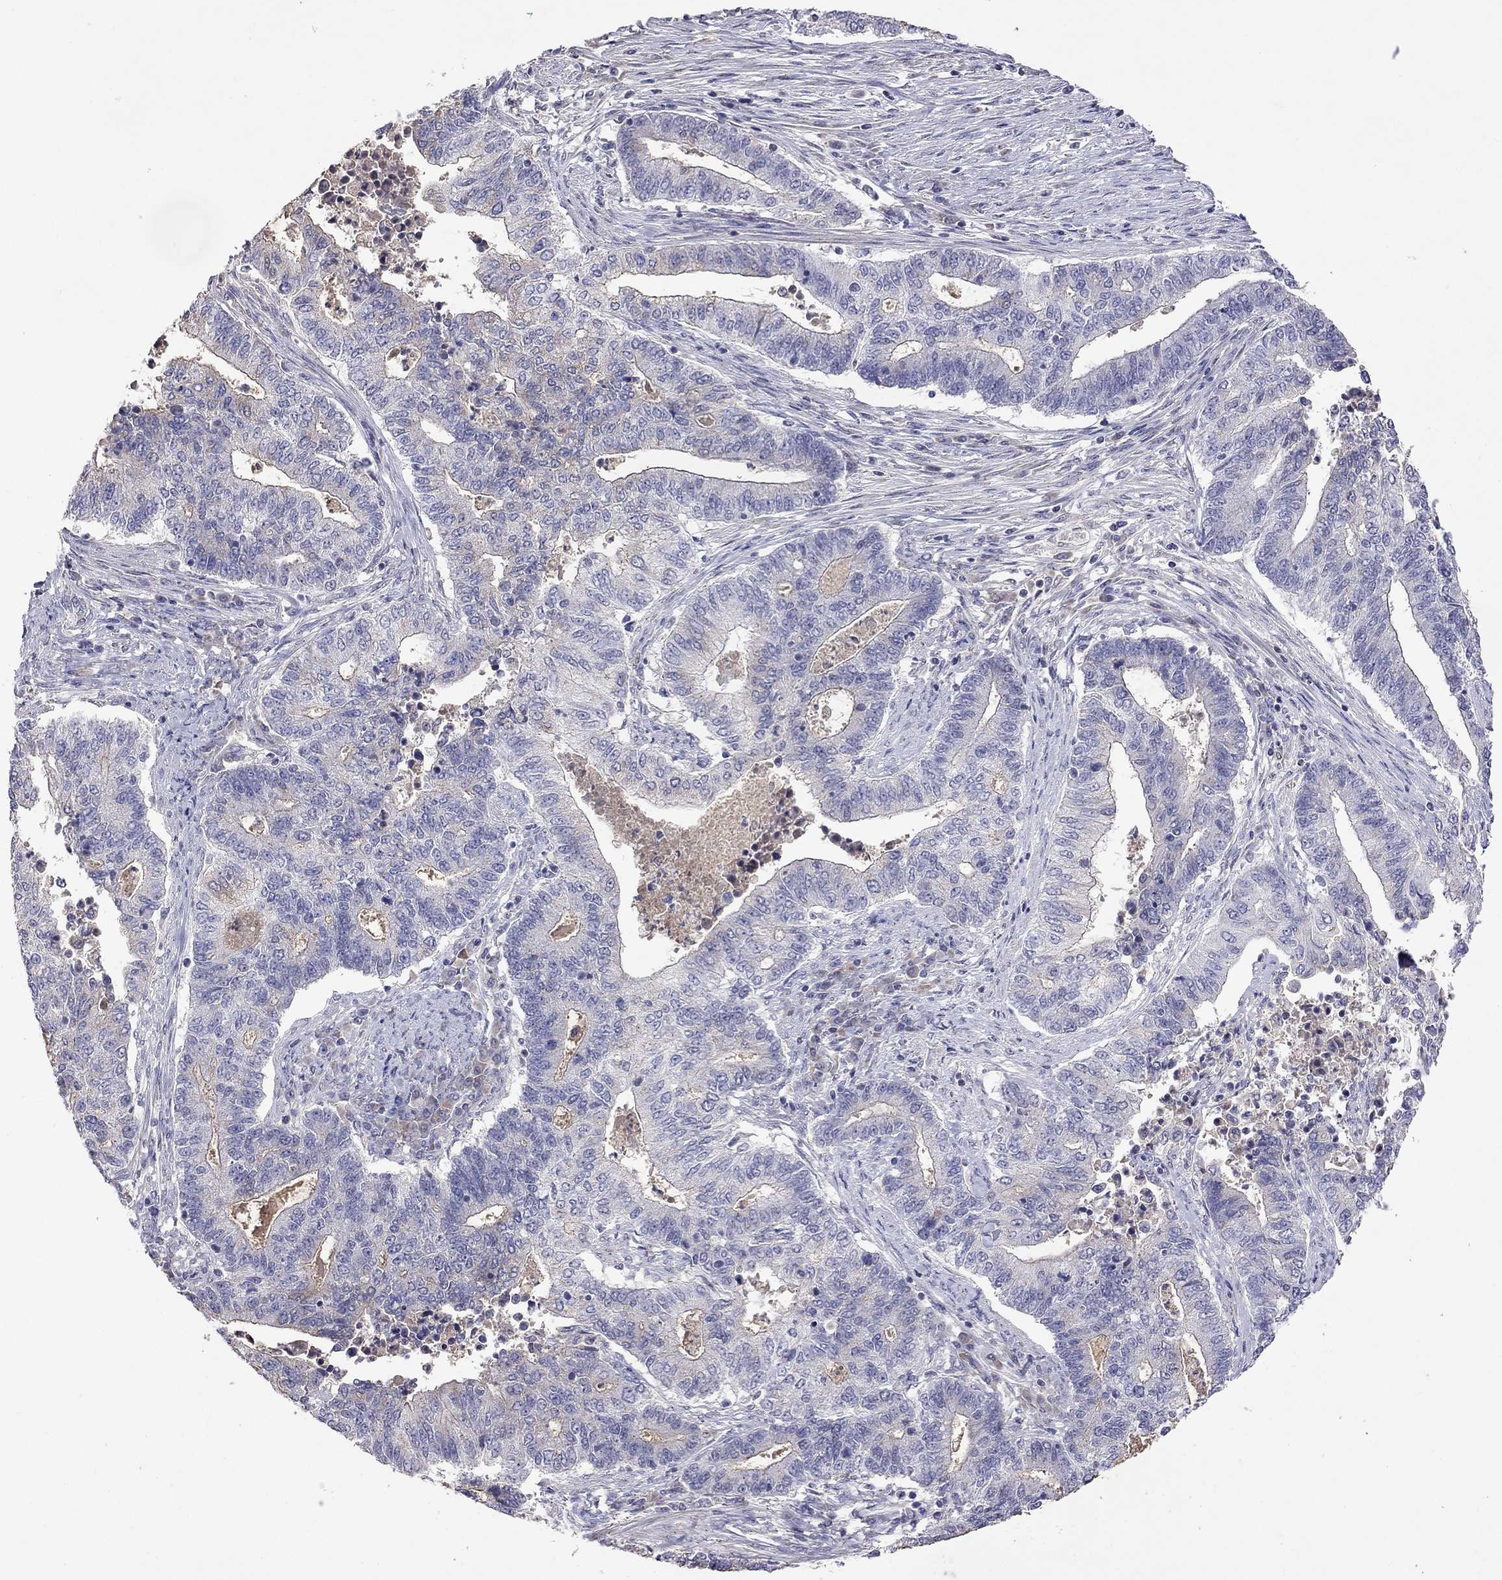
{"staining": {"intensity": "negative", "quantity": "none", "location": "none"}, "tissue": "endometrial cancer", "cell_type": "Tumor cells", "image_type": "cancer", "snomed": [{"axis": "morphology", "description": "Adenocarcinoma, NOS"}, {"axis": "topography", "description": "Uterus"}, {"axis": "topography", "description": "Endometrium"}], "caption": "A histopathology image of endometrial cancer stained for a protein exhibits no brown staining in tumor cells.", "gene": "WNK3", "patient": {"sex": "female", "age": 54}}